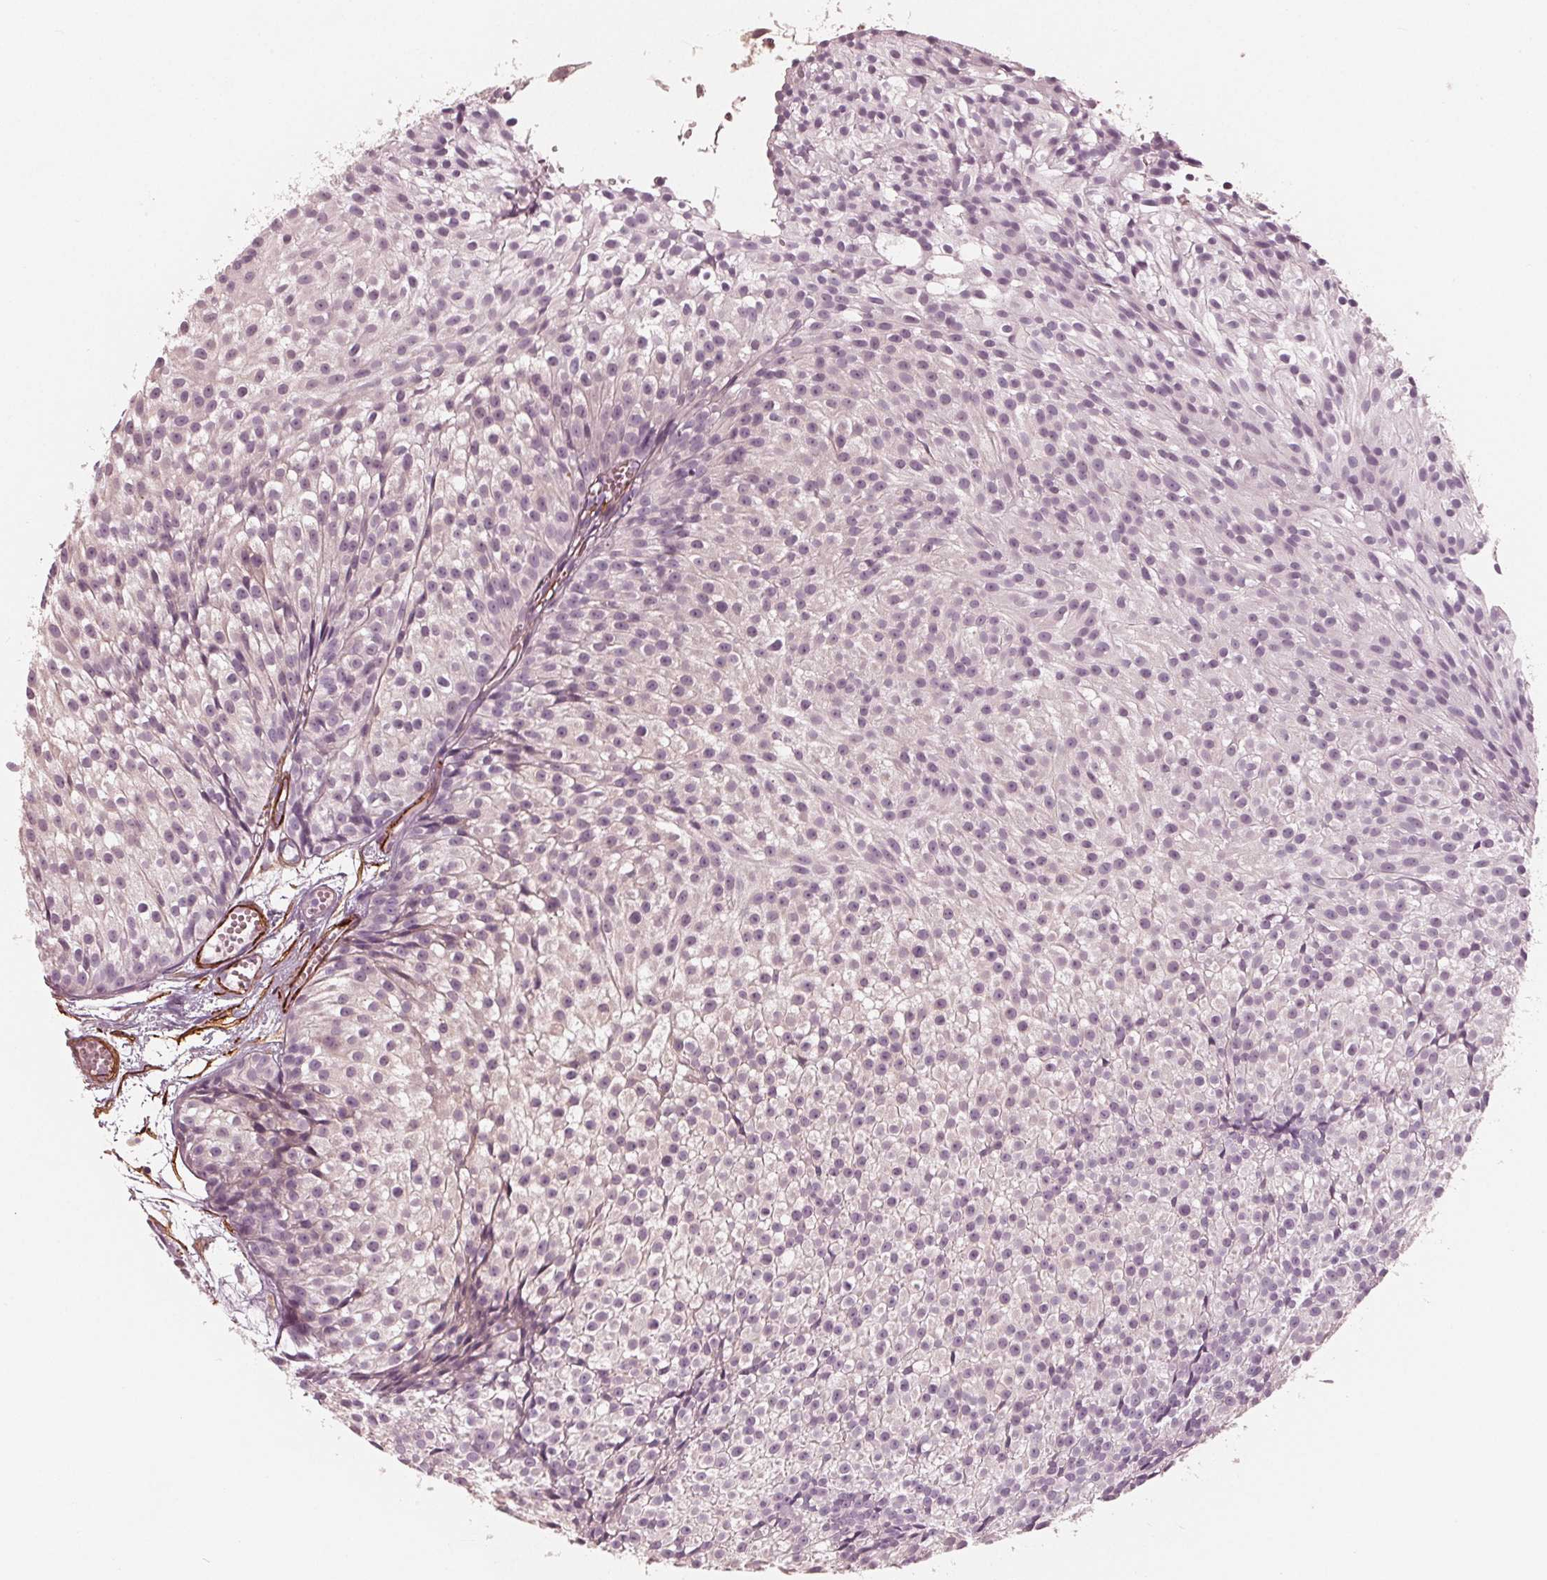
{"staining": {"intensity": "negative", "quantity": "none", "location": "none"}, "tissue": "urothelial cancer", "cell_type": "Tumor cells", "image_type": "cancer", "snomed": [{"axis": "morphology", "description": "Urothelial carcinoma, Low grade"}, {"axis": "topography", "description": "Urinary bladder"}], "caption": "The image demonstrates no staining of tumor cells in urothelial carcinoma (low-grade).", "gene": "MIER3", "patient": {"sex": "male", "age": 63}}